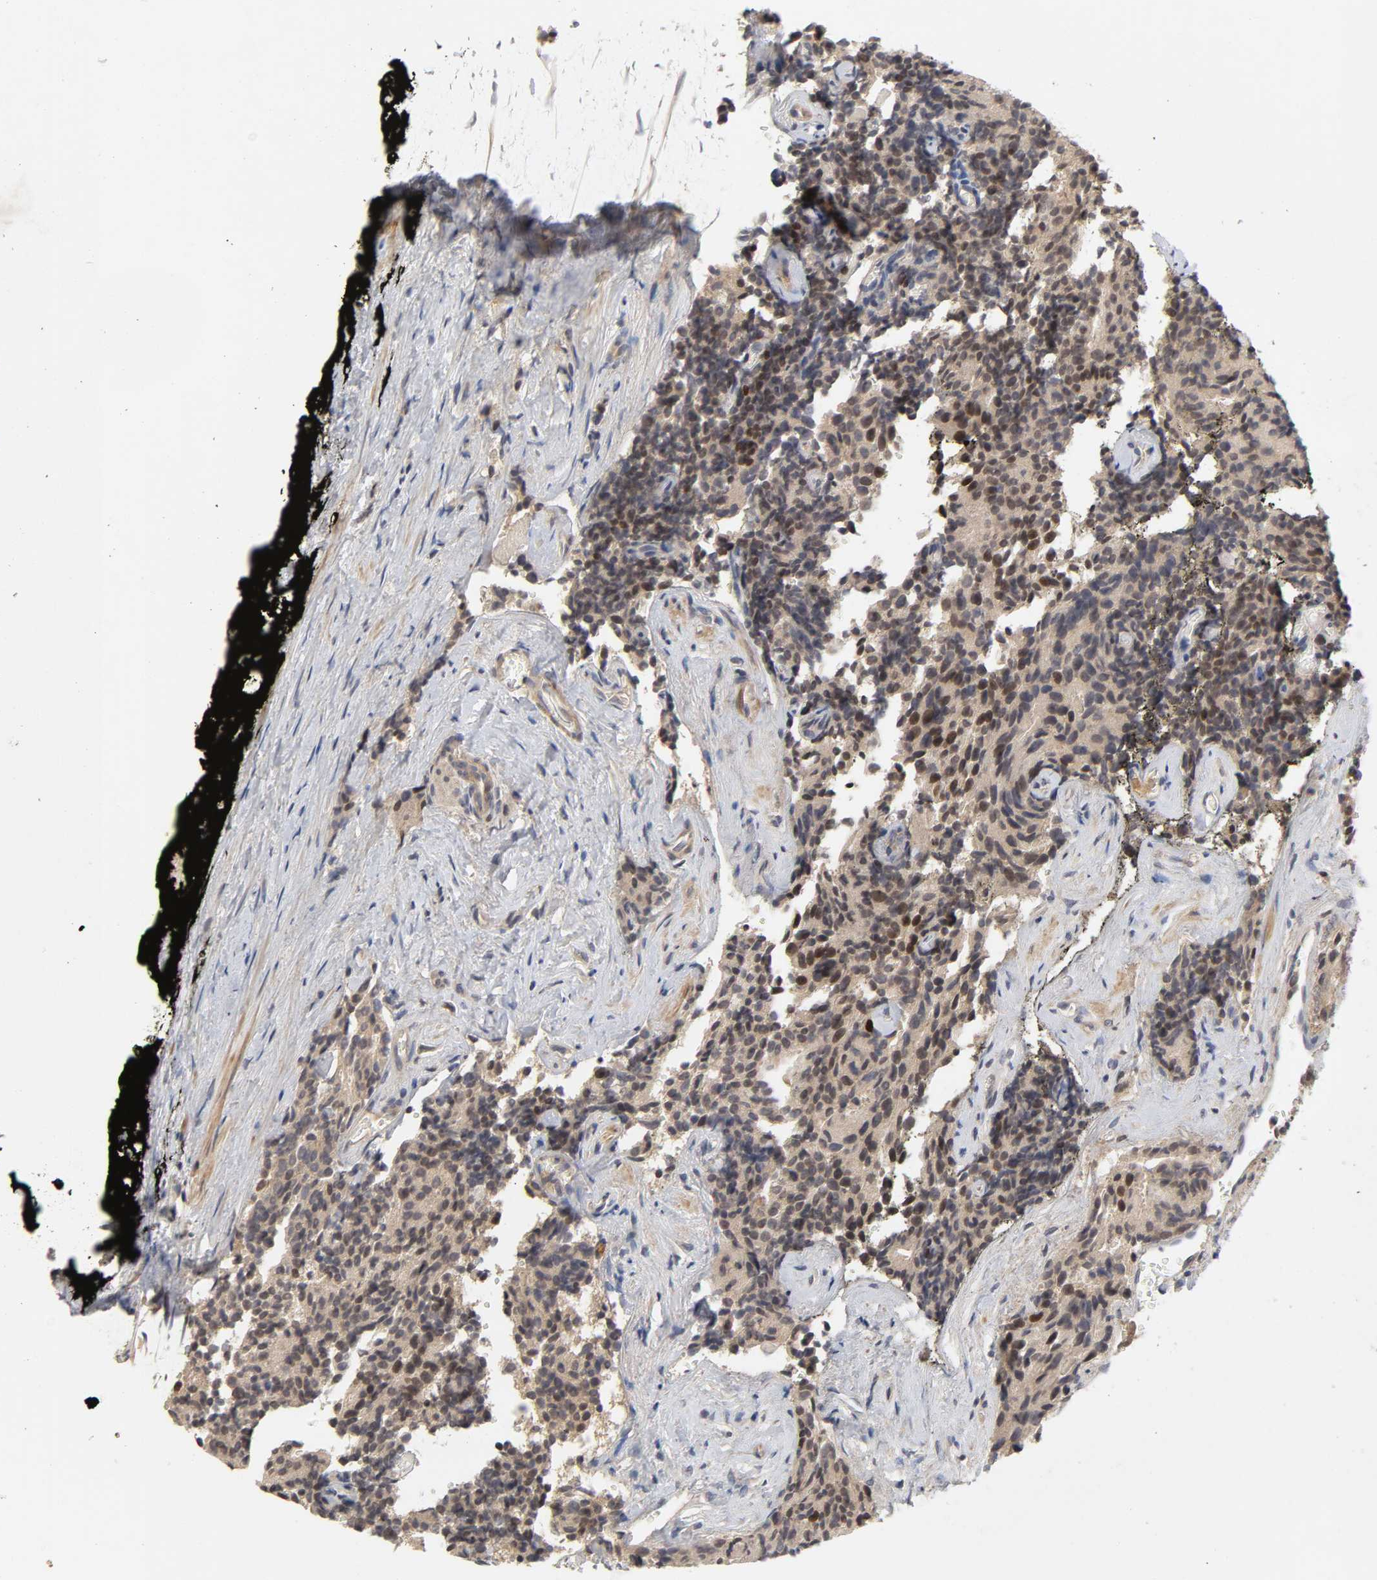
{"staining": {"intensity": "moderate", "quantity": ">75%", "location": "cytoplasmic/membranous,nuclear"}, "tissue": "prostate cancer", "cell_type": "Tumor cells", "image_type": "cancer", "snomed": [{"axis": "morphology", "description": "Adenocarcinoma, High grade"}, {"axis": "topography", "description": "Prostate"}], "caption": "Protein analysis of high-grade adenocarcinoma (prostate) tissue exhibits moderate cytoplasmic/membranous and nuclear expression in approximately >75% of tumor cells. The staining is performed using DAB brown chromogen to label protein expression. The nuclei are counter-stained blue using hematoxylin.", "gene": "CPB2", "patient": {"sex": "male", "age": 58}}